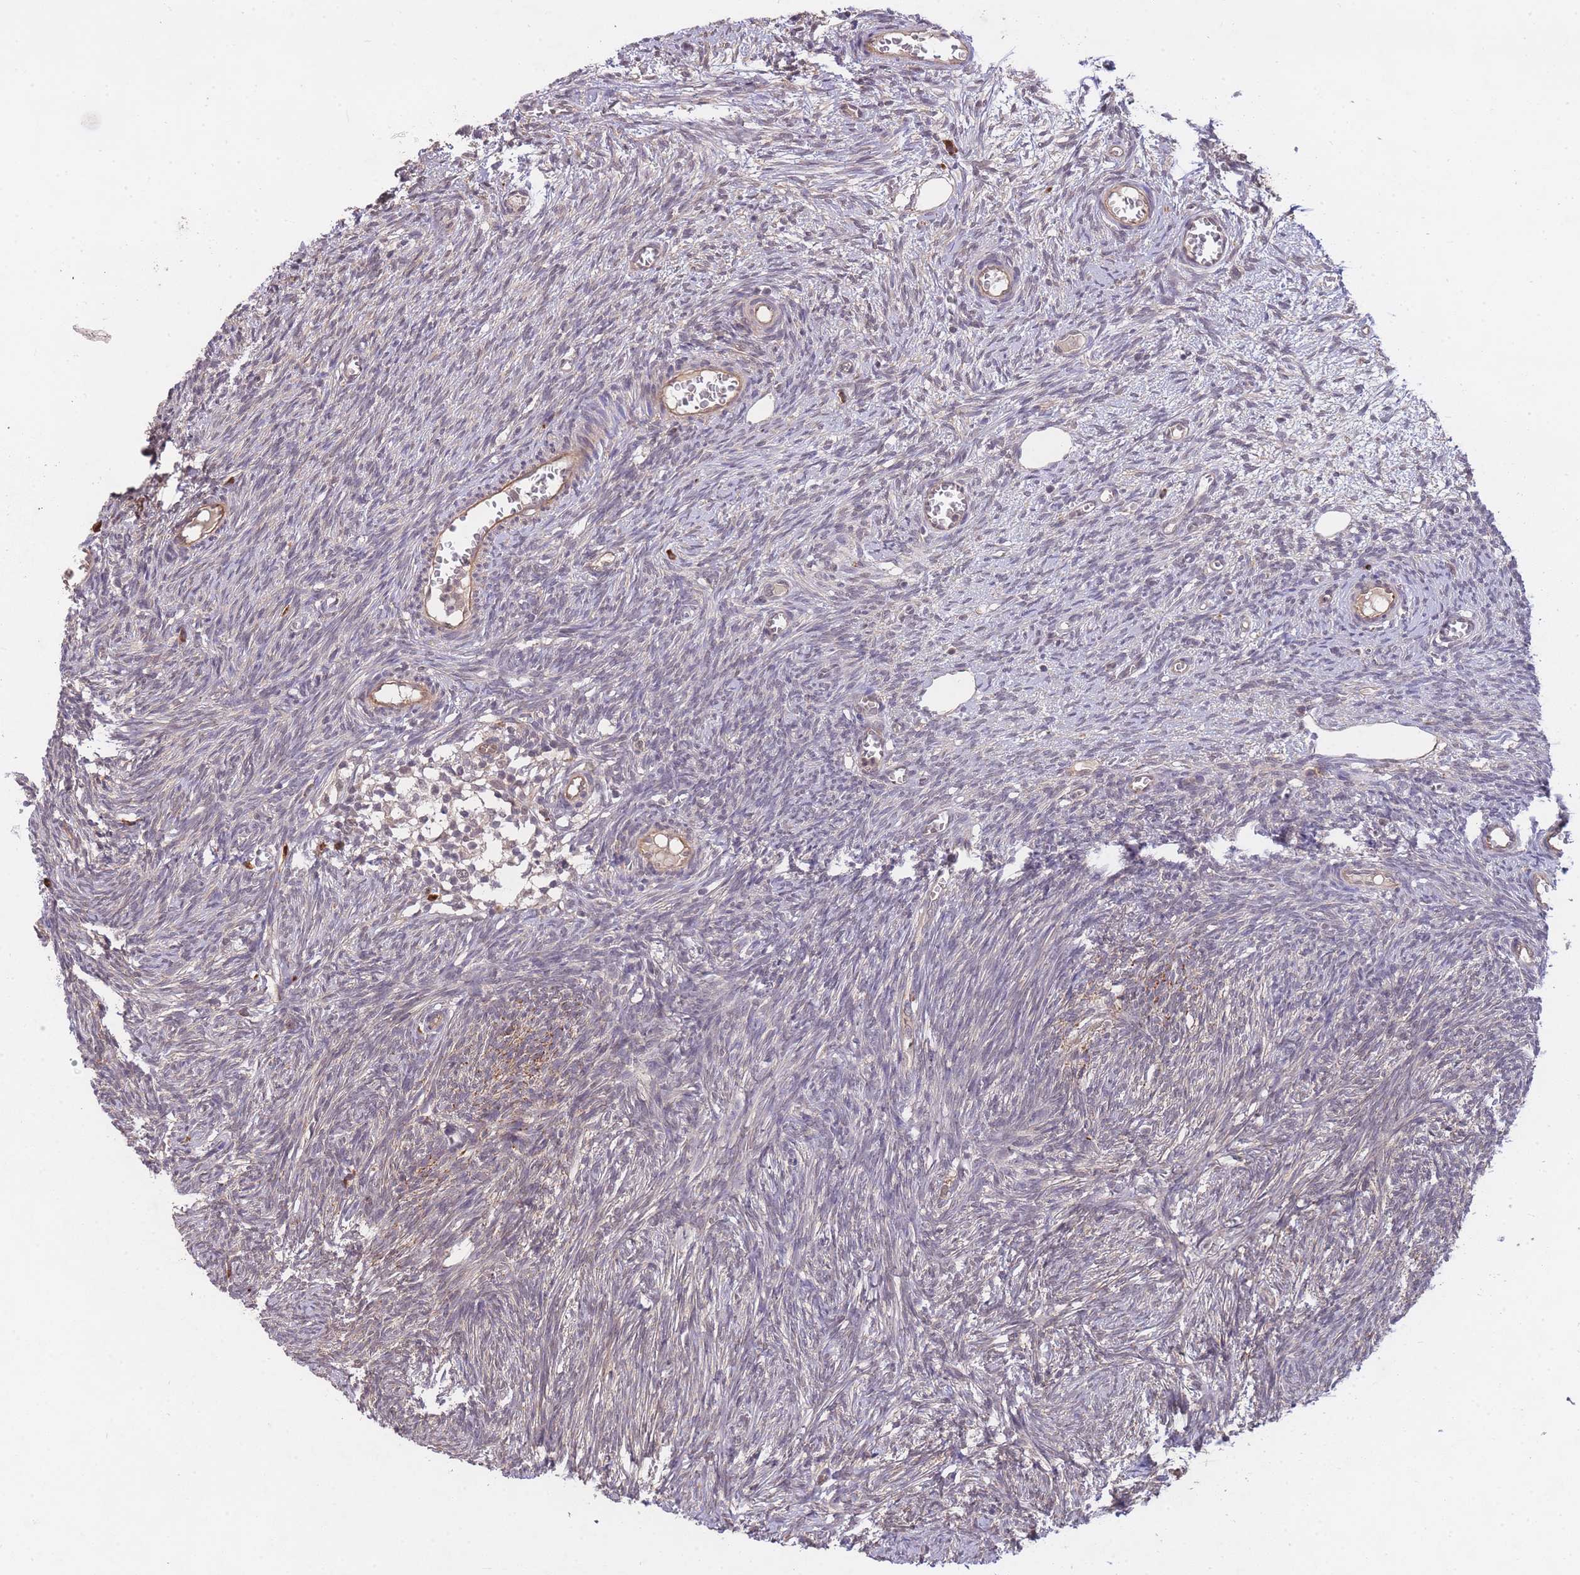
{"staining": {"intensity": "weak", "quantity": "<25%", "location": "cytoplasmic/membranous"}, "tissue": "ovary", "cell_type": "Ovarian stroma cells", "image_type": "normal", "snomed": [{"axis": "morphology", "description": "Normal tissue, NOS"}, {"axis": "topography", "description": "Ovary"}], "caption": "Histopathology image shows no significant protein expression in ovarian stroma cells of unremarkable ovary.", "gene": "SMC6", "patient": {"sex": "female", "age": 44}}